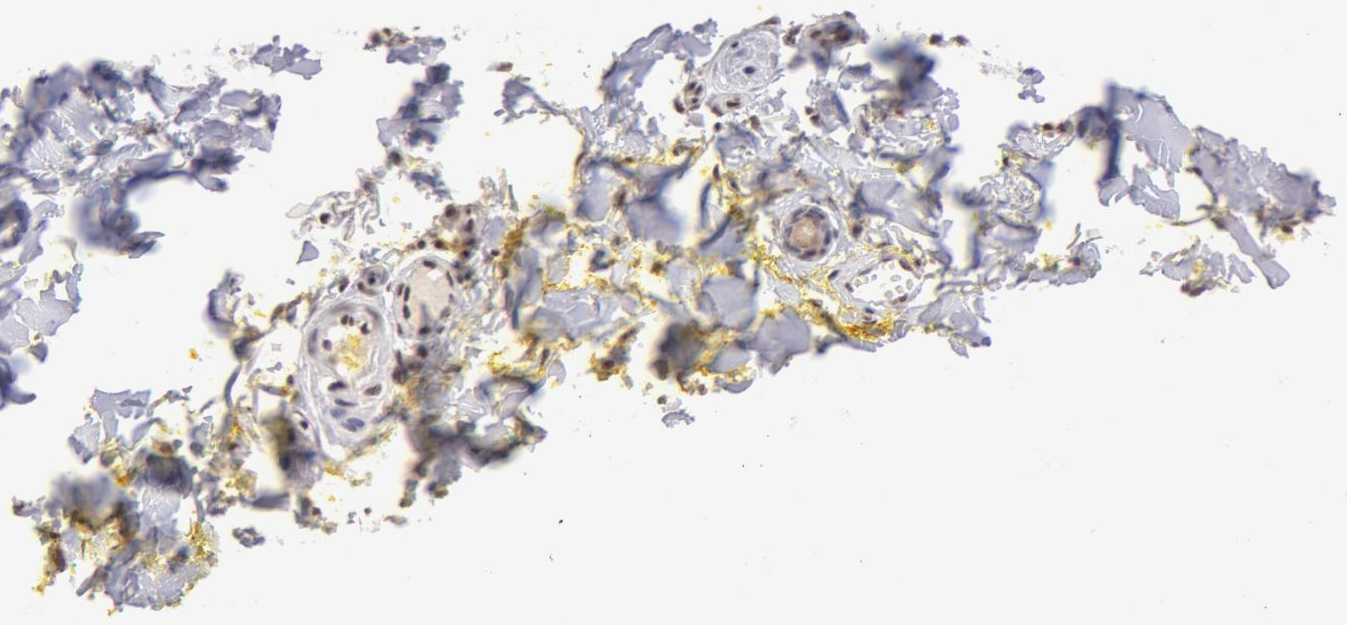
{"staining": {"intensity": "weak", "quantity": "25%-75%", "location": "cytoplasmic/membranous,nuclear"}, "tissue": "melanoma", "cell_type": "Tumor cells", "image_type": "cancer", "snomed": [{"axis": "morphology", "description": "Malignant melanoma, NOS"}, {"axis": "topography", "description": "Skin"}], "caption": "Immunohistochemical staining of human melanoma demonstrates weak cytoplasmic/membranous and nuclear protein positivity in about 25%-75% of tumor cells.", "gene": "VRTN", "patient": {"sex": "female", "age": 52}}